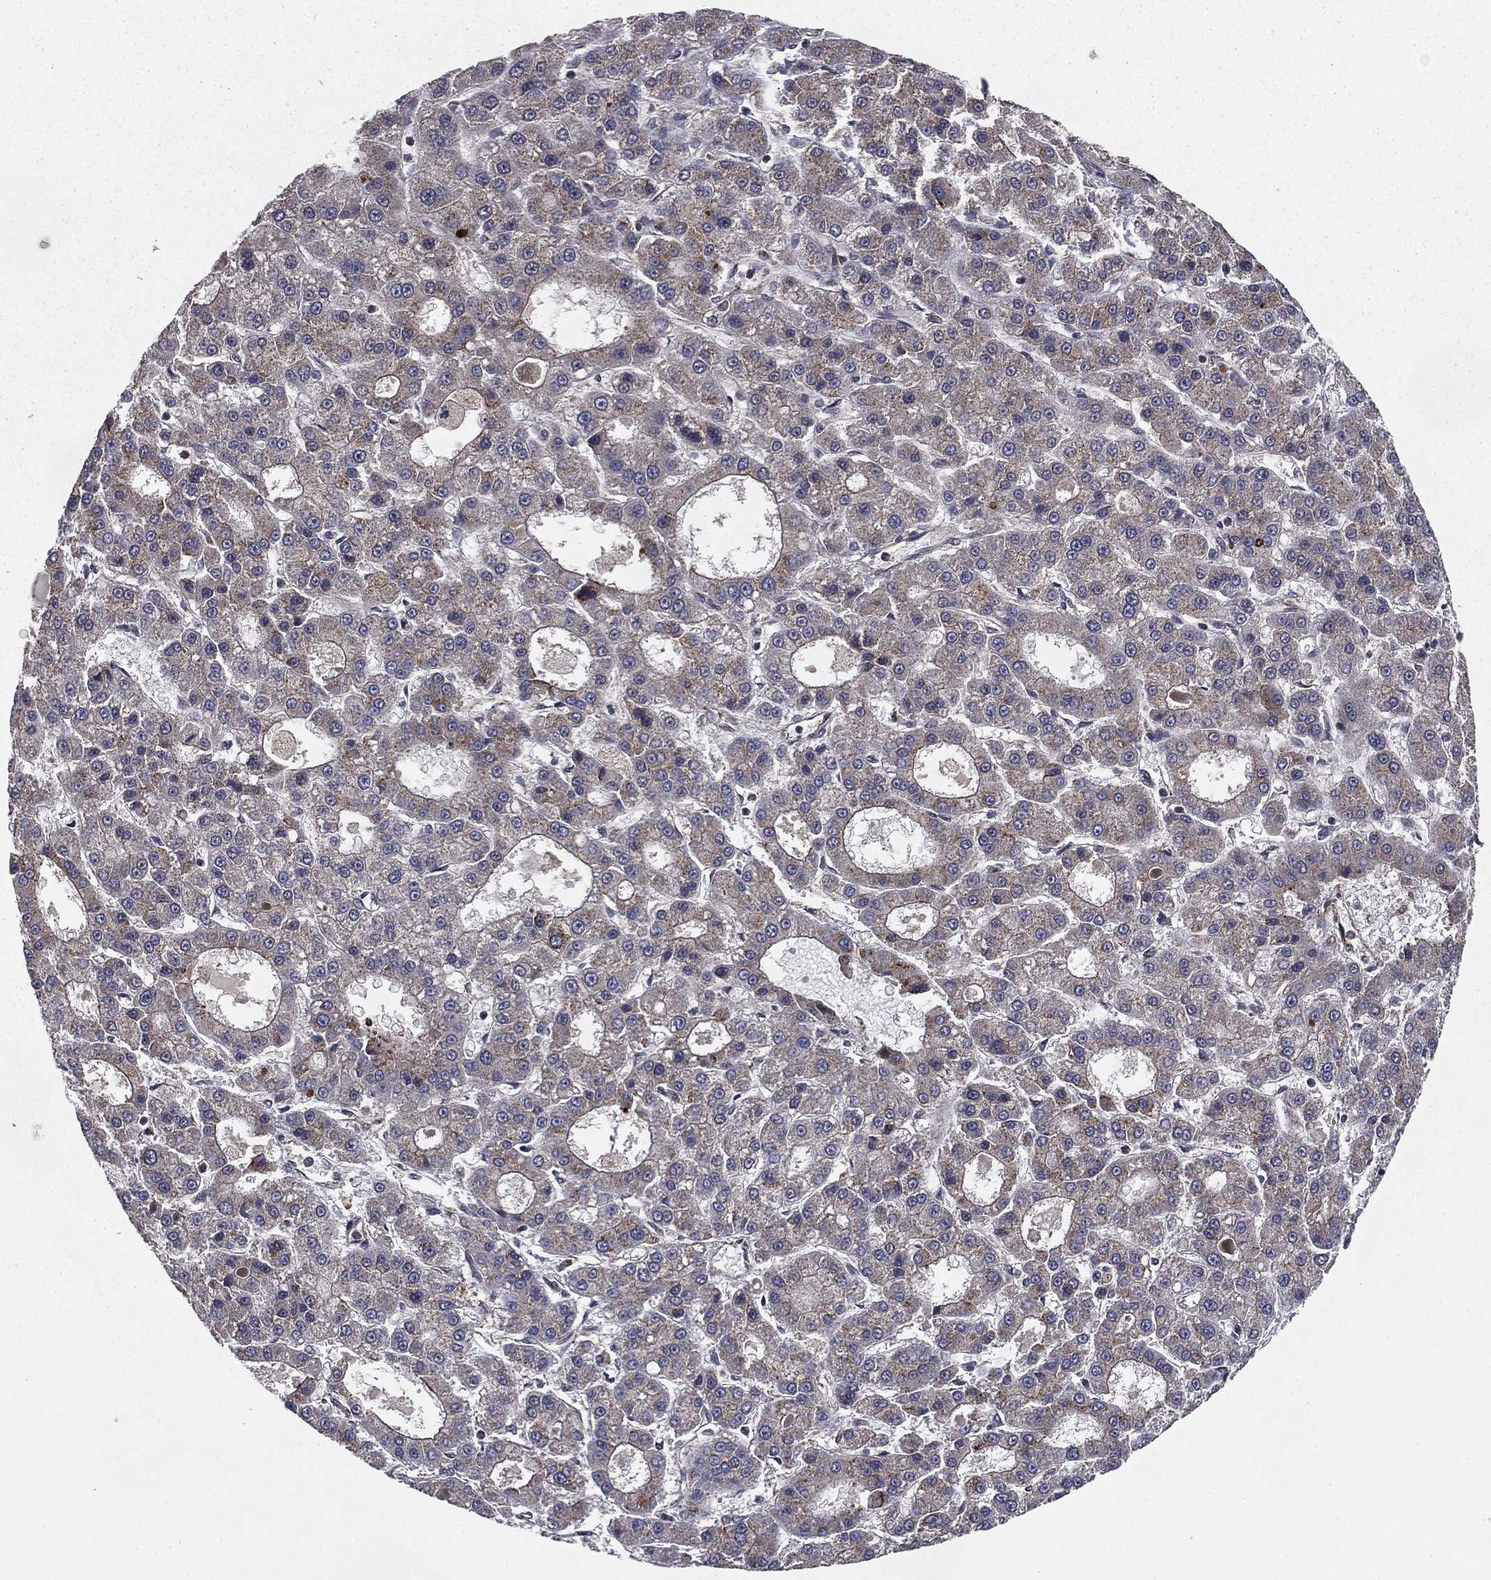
{"staining": {"intensity": "weak", "quantity": "<25%", "location": "cytoplasmic/membranous"}, "tissue": "liver cancer", "cell_type": "Tumor cells", "image_type": "cancer", "snomed": [{"axis": "morphology", "description": "Carcinoma, Hepatocellular, NOS"}, {"axis": "topography", "description": "Liver"}], "caption": "The histopathology image demonstrates no staining of tumor cells in liver hepatocellular carcinoma.", "gene": "CERT1", "patient": {"sex": "male", "age": 70}}